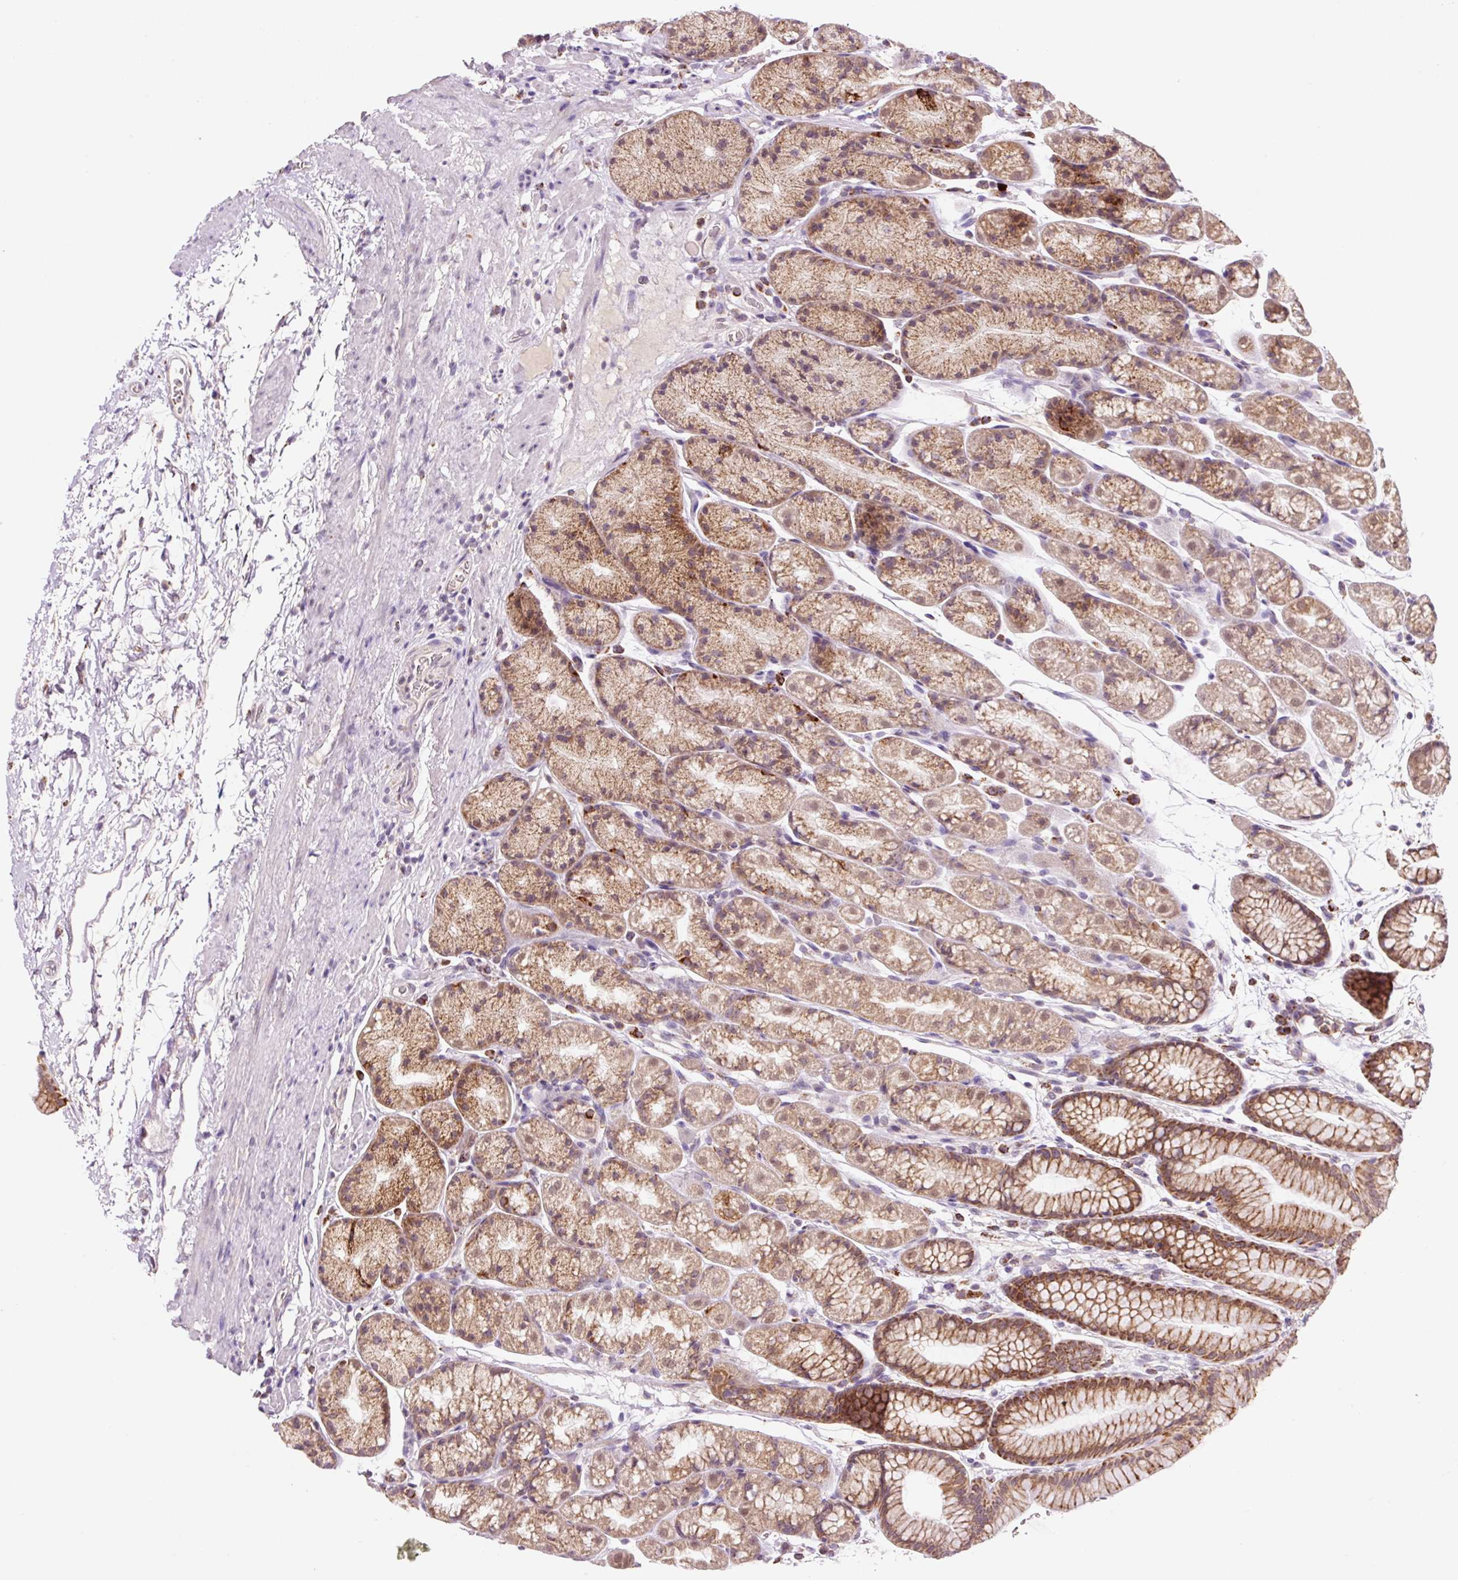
{"staining": {"intensity": "moderate", "quantity": ">75%", "location": "cytoplasmic/membranous"}, "tissue": "stomach", "cell_type": "Glandular cells", "image_type": "normal", "snomed": [{"axis": "morphology", "description": "Normal tissue, NOS"}, {"axis": "topography", "description": "Stomach, lower"}], "caption": "Immunohistochemical staining of benign human stomach displays moderate cytoplasmic/membranous protein positivity in about >75% of glandular cells. The staining was performed using DAB to visualize the protein expression in brown, while the nuclei were stained in blue with hematoxylin (Magnification: 20x).", "gene": "PCK2", "patient": {"sex": "male", "age": 67}}